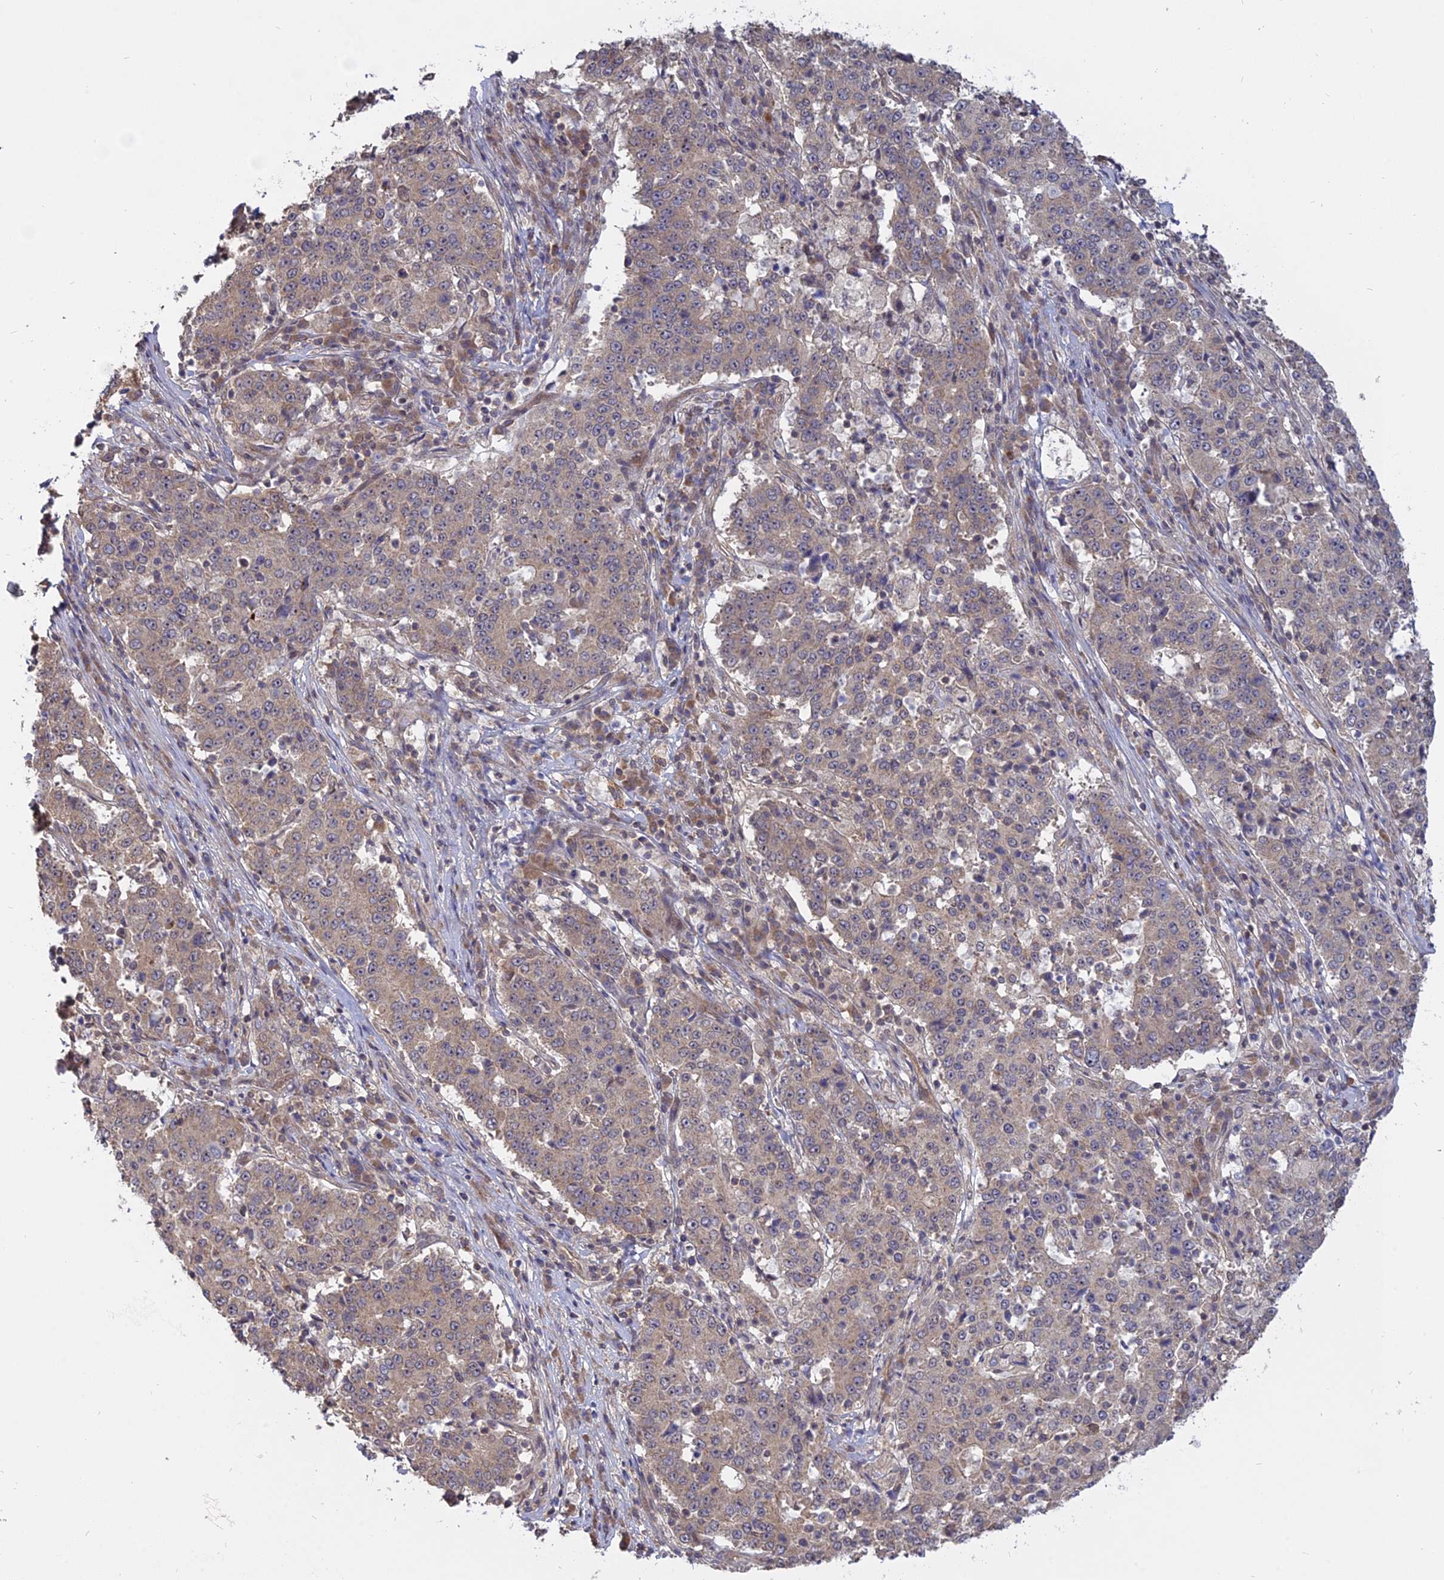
{"staining": {"intensity": "weak", "quantity": ">75%", "location": "cytoplasmic/membranous"}, "tissue": "stomach cancer", "cell_type": "Tumor cells", "image_type": "cancer", "snomed": [{"axis": "morphology", "description": "Adenocarcinoma, NOS"}, {"axis": "topography", "description": "Stomach"}], "caption": "DAB immunohistochemical staining of stomach cancer shows weak cytoplasmic/membranous protein expression in approximately >75% of tumor cells.", "gene": "PKIG", "patient": {"sex": "male", "age": 59}}